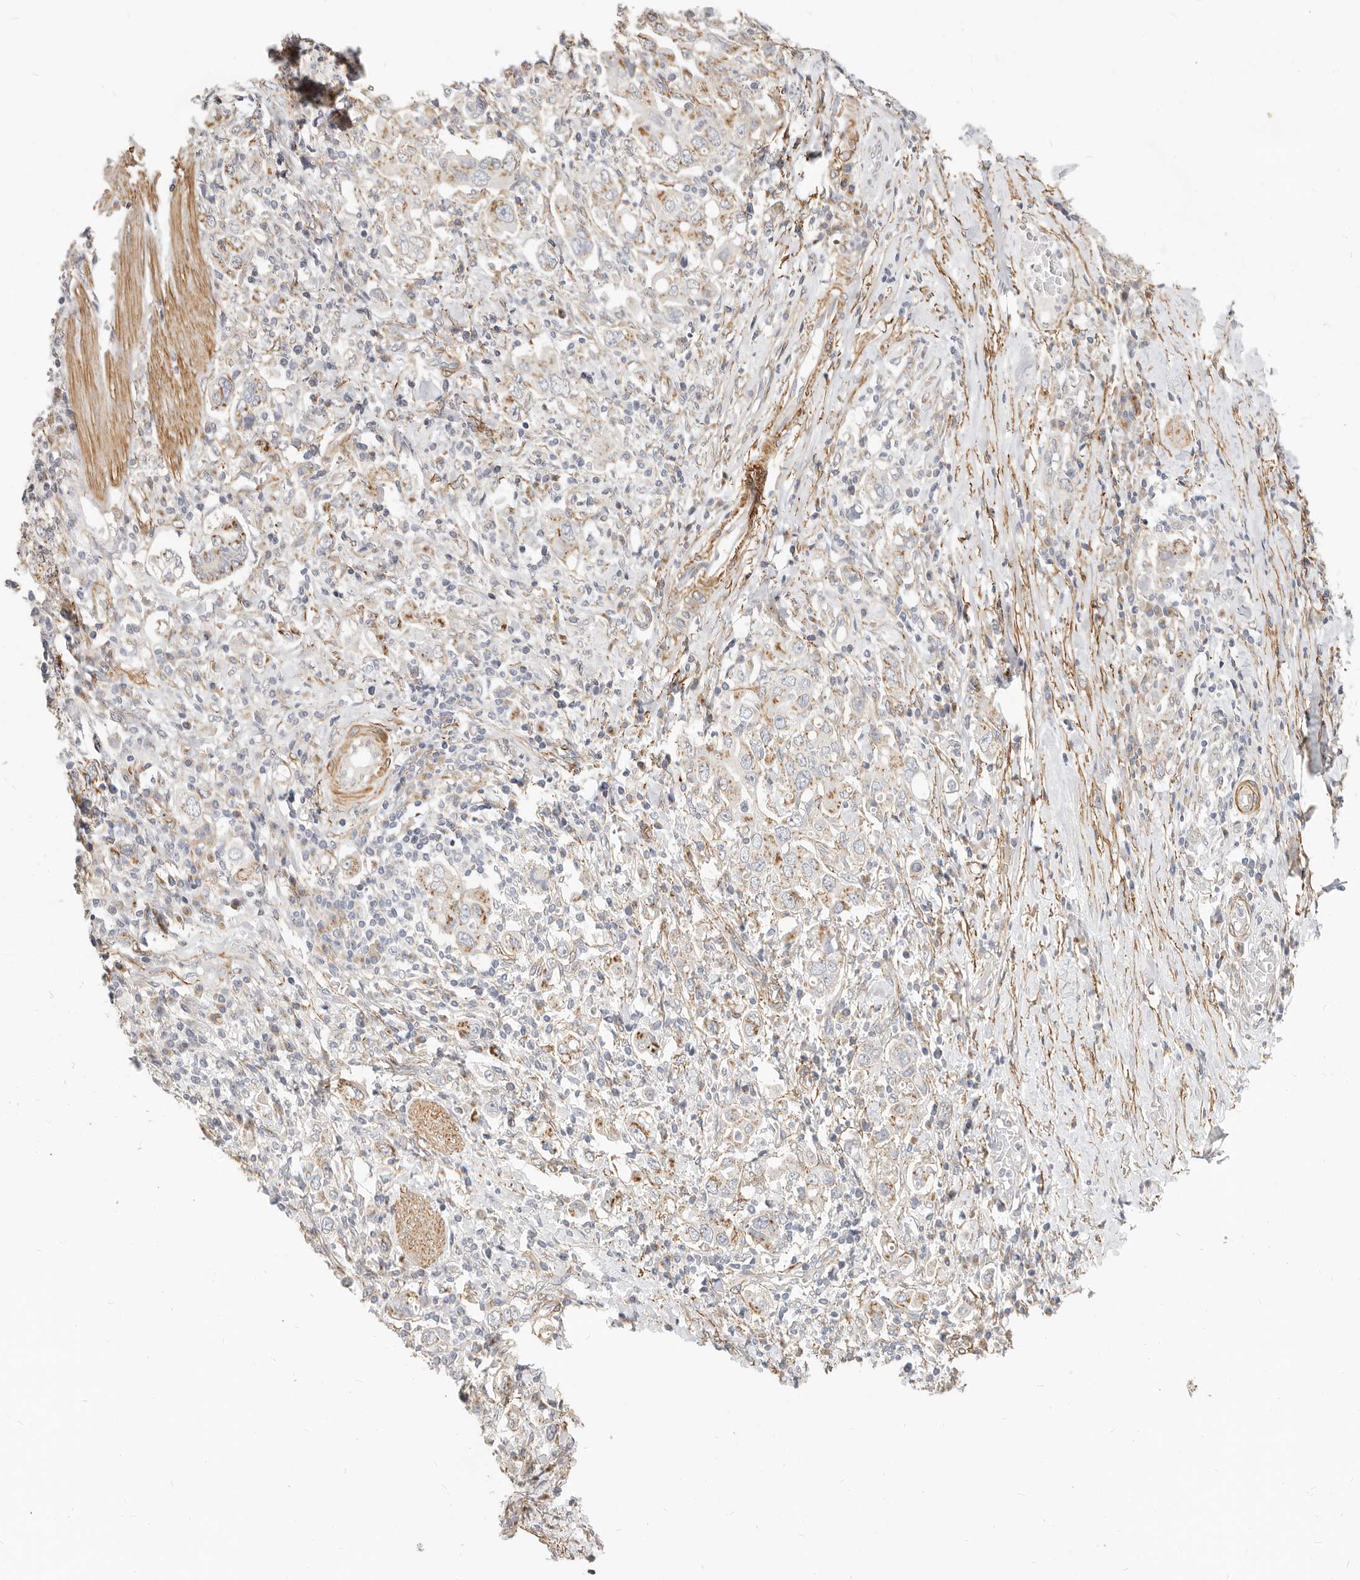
{"staining": {"intensity": "moderate", "quantity": "25%-75%", "location": "cytoplasmic/membranous"}, "tissue": "stomach cancer", "cell_type": "Tumor cells", "image_type": "cancer", "snomed": [{"axis": "morphology", "description": "Adenocarcinoma, NOS"}, {"axis": "topography", "description": "Stomach, upper"}], "caption": "Brown immunohistochemical staining in human adenocarcinoma (stomach) shows moderate cytoplasmic/membranous positivity in about 25%-75% of tumor cells.", "gene": "RABAC1", "patient": {"sex": "male", "age": 62}}